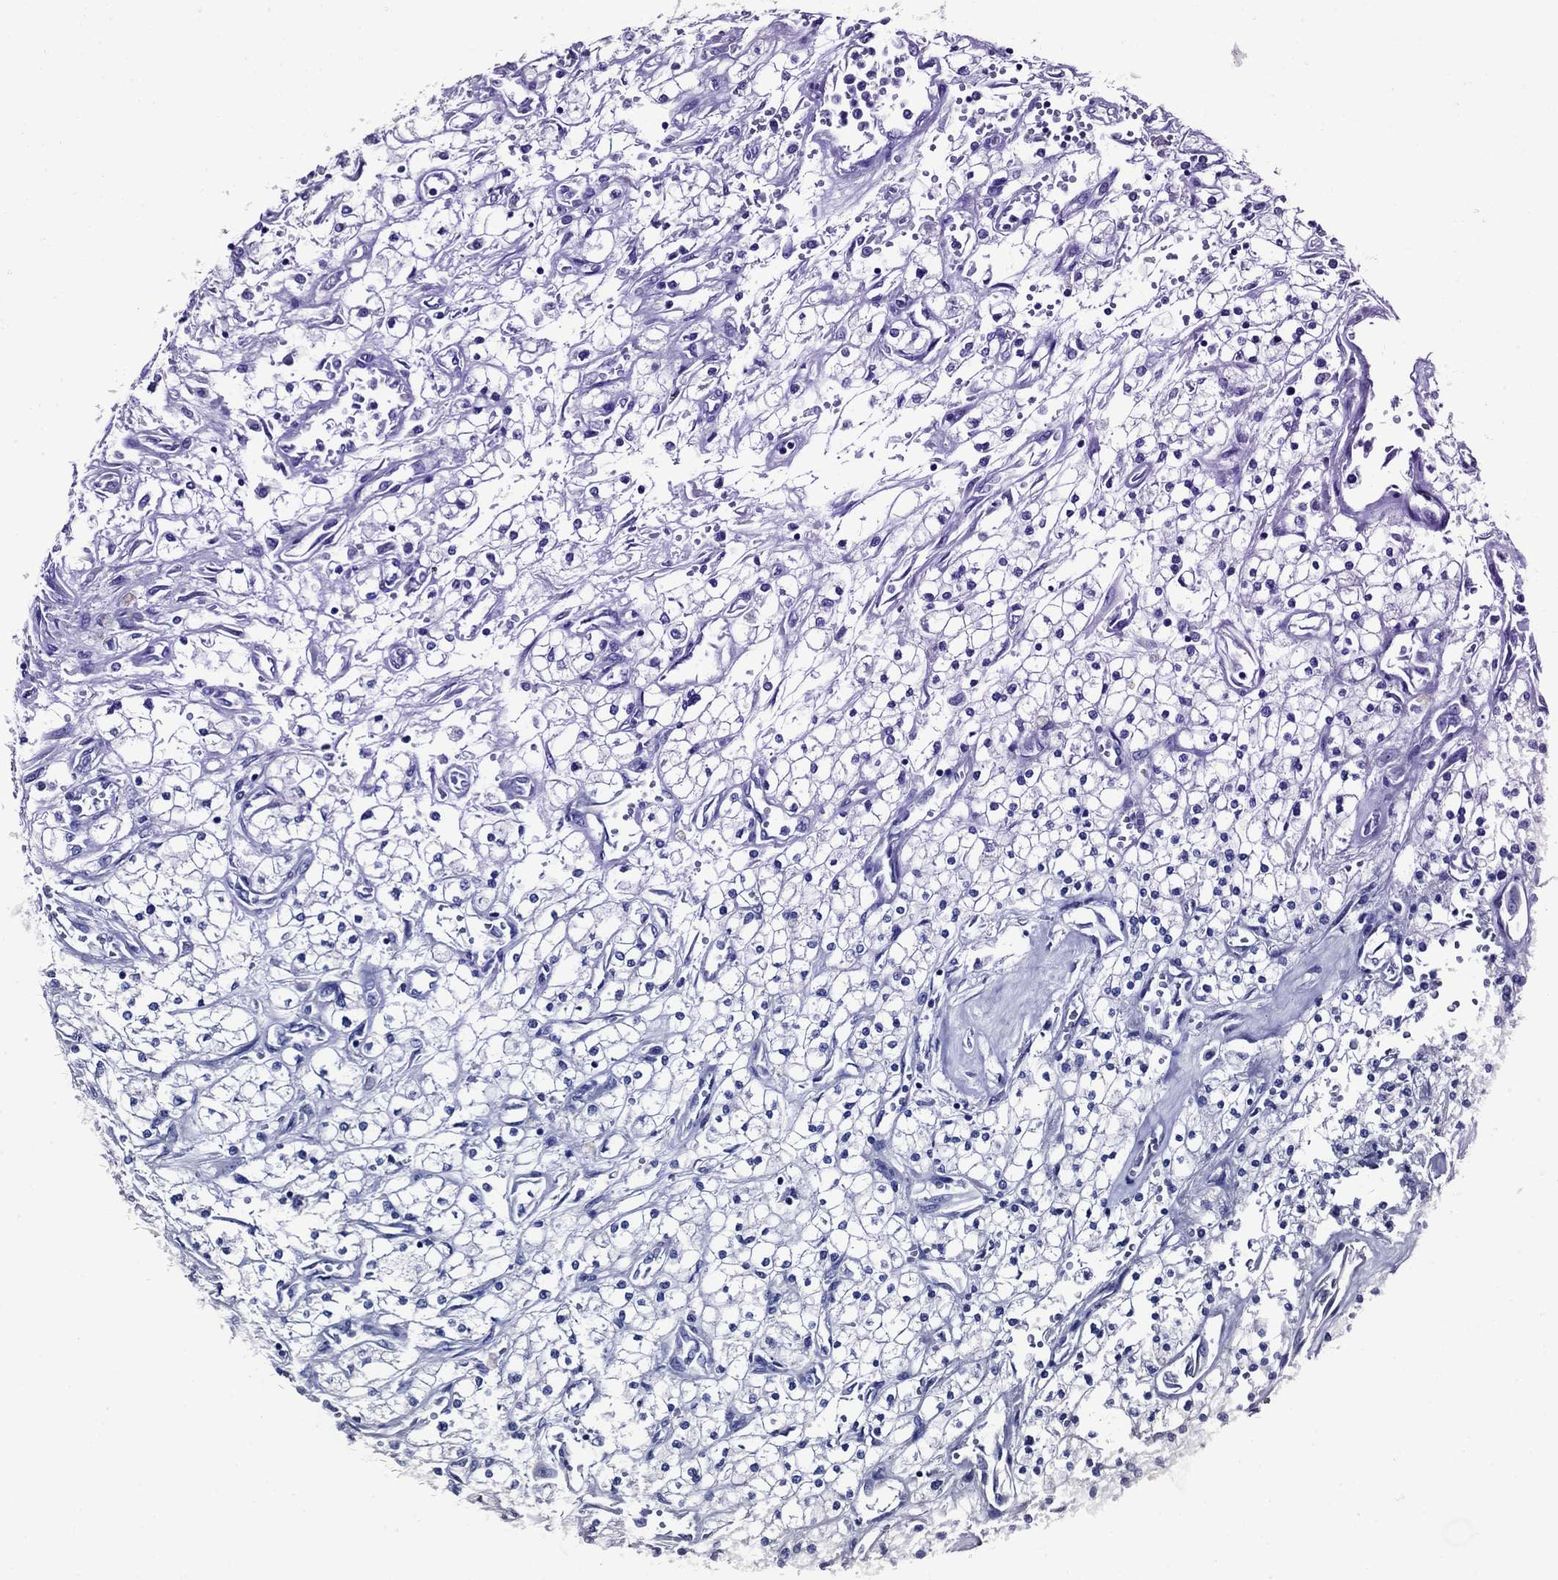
{"staining": {"intensity": "negative", "quantity": "none", "location": "none"}, "tissue": "renal cancer", "cell_type": "Tumor cells", "image_type": "cancer", "snomed": [{"axis": "morphology", "description": "Adenocarcinoma, NOS"}, {"axis": "topography", "description": "Kidney"}], "caption": "The photomicrograph displays no significant expression in tumor cells of adenocarcinoma (renal).", "gene": "GIP", "patient": {"sex": "male", "age": 80}}